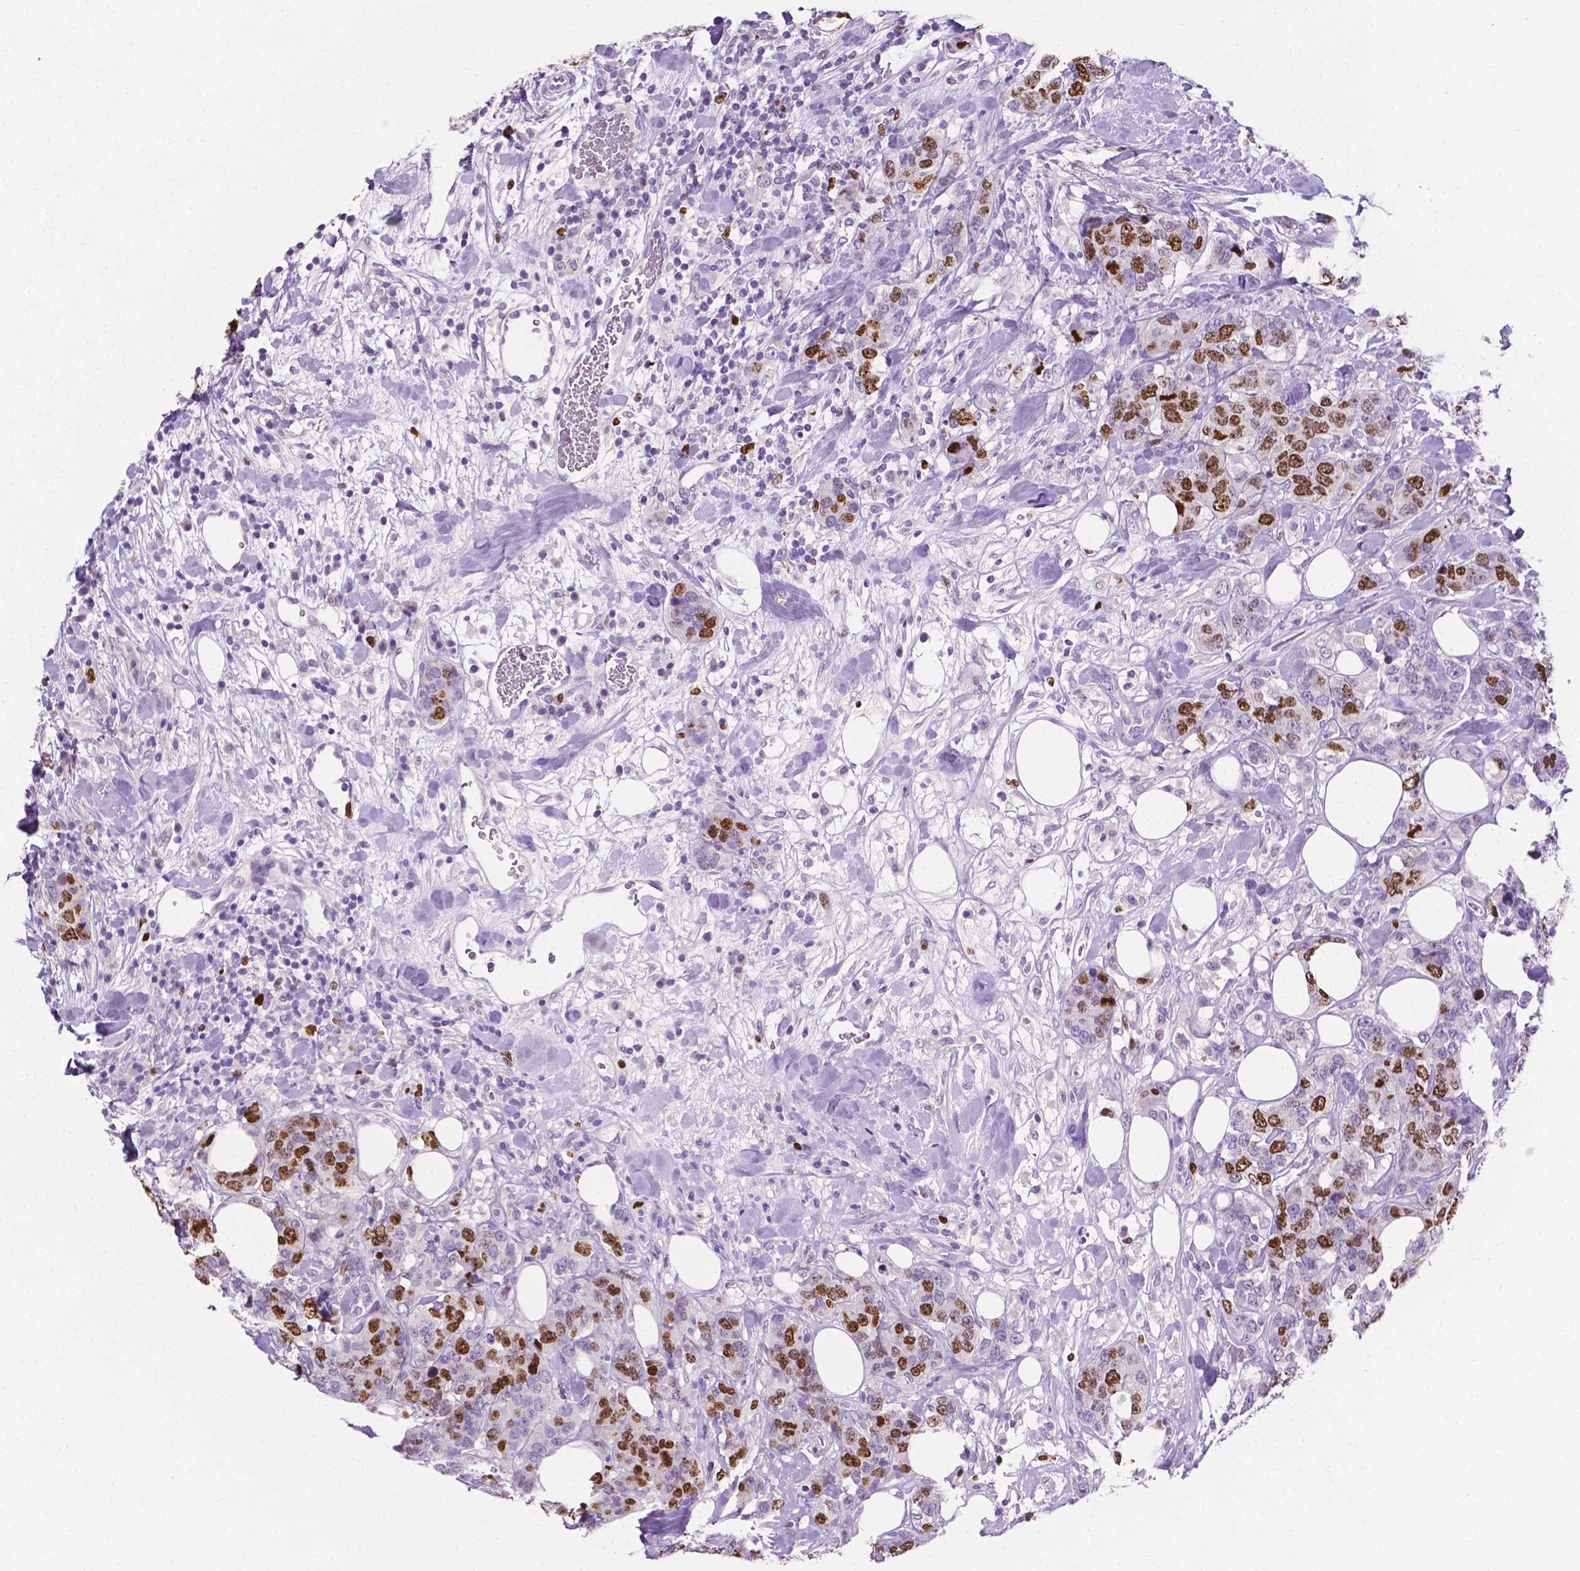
{"staining": {"intensity": "moderate", "quantity": "25%-75%", "location": "nuclear"}, "tissue": "breast cancer", "cell_type": "Tumor cells", "image_type": "cancer", "snomed": [{"axis": "morphology", "description": "Lobular carcinoma"}, {"axis": "topography", "description": "Breast"}], "caption": "Breast lobular carcinoma stained with immunohistochemistry (IHC) displays moderate nuclear positivity in approximately 25%-75% of tumor cells. The staining was performed using DAB to visualize the protein expression in brown, while the nuclei were stained in blue with hematoxylin (Magnification: 20x).", "gene": "SIAH2", "patient": {"sex": "female", "age": 59}}